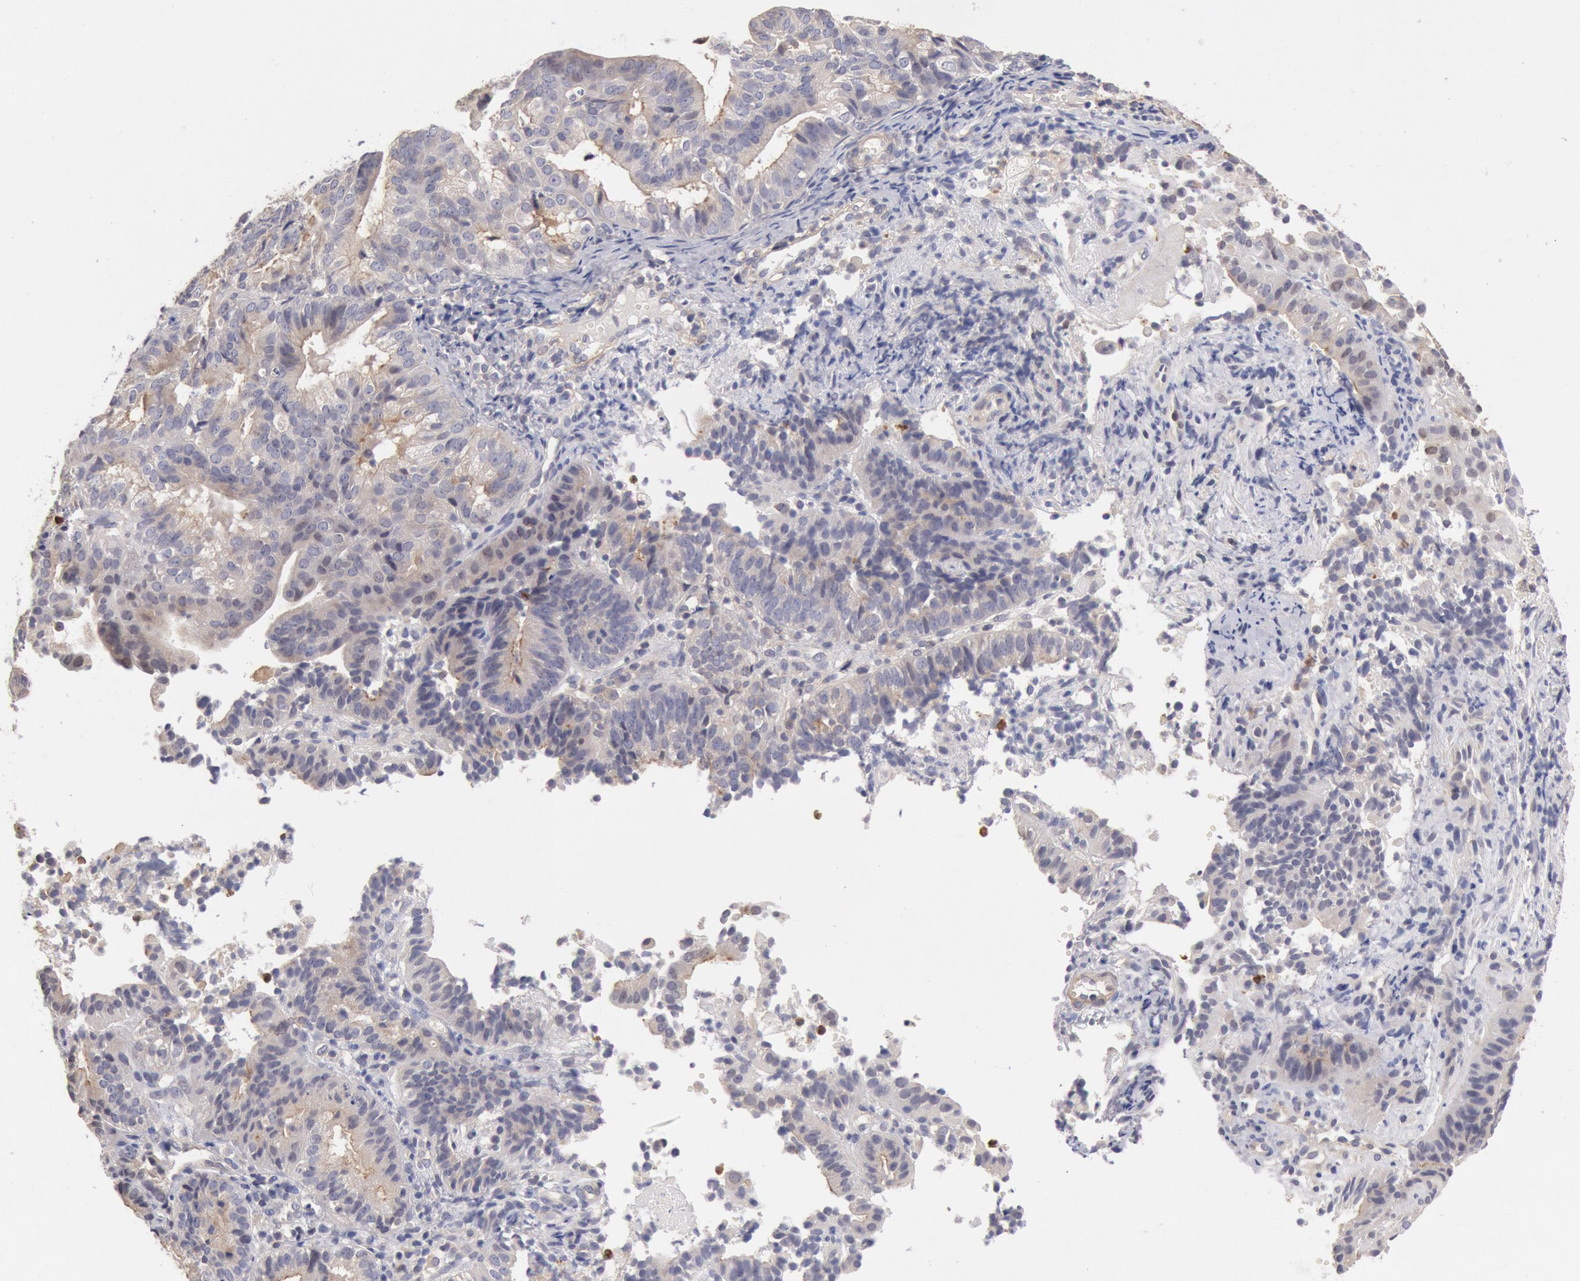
{"staining": {"intensity": "weak", "quantity": "25%-75%", "location": "cytoplasmic/membranous"}, "tissue": "cervical cancer", "cell_type": "Tumor cells", "image_type": "cancer", "snomed": [{"axis": "morphology", "description": "Adenocarcinoma, NOS"}, {"axis": "topography", "description": "Cervix"}], "caption": "Adenocarcinoma (cervical) was stained to show a protein in brown. There is low levels of weak cytoplasmic/membranous positivity in about 25%-75% of tumor cells. (Stains: DAB in brown, nuclei in blue, Microscopy: brightfield microscopy at high magnification).", "gene": "TMED8", "patient": {"sex": "female", "age": 60}}